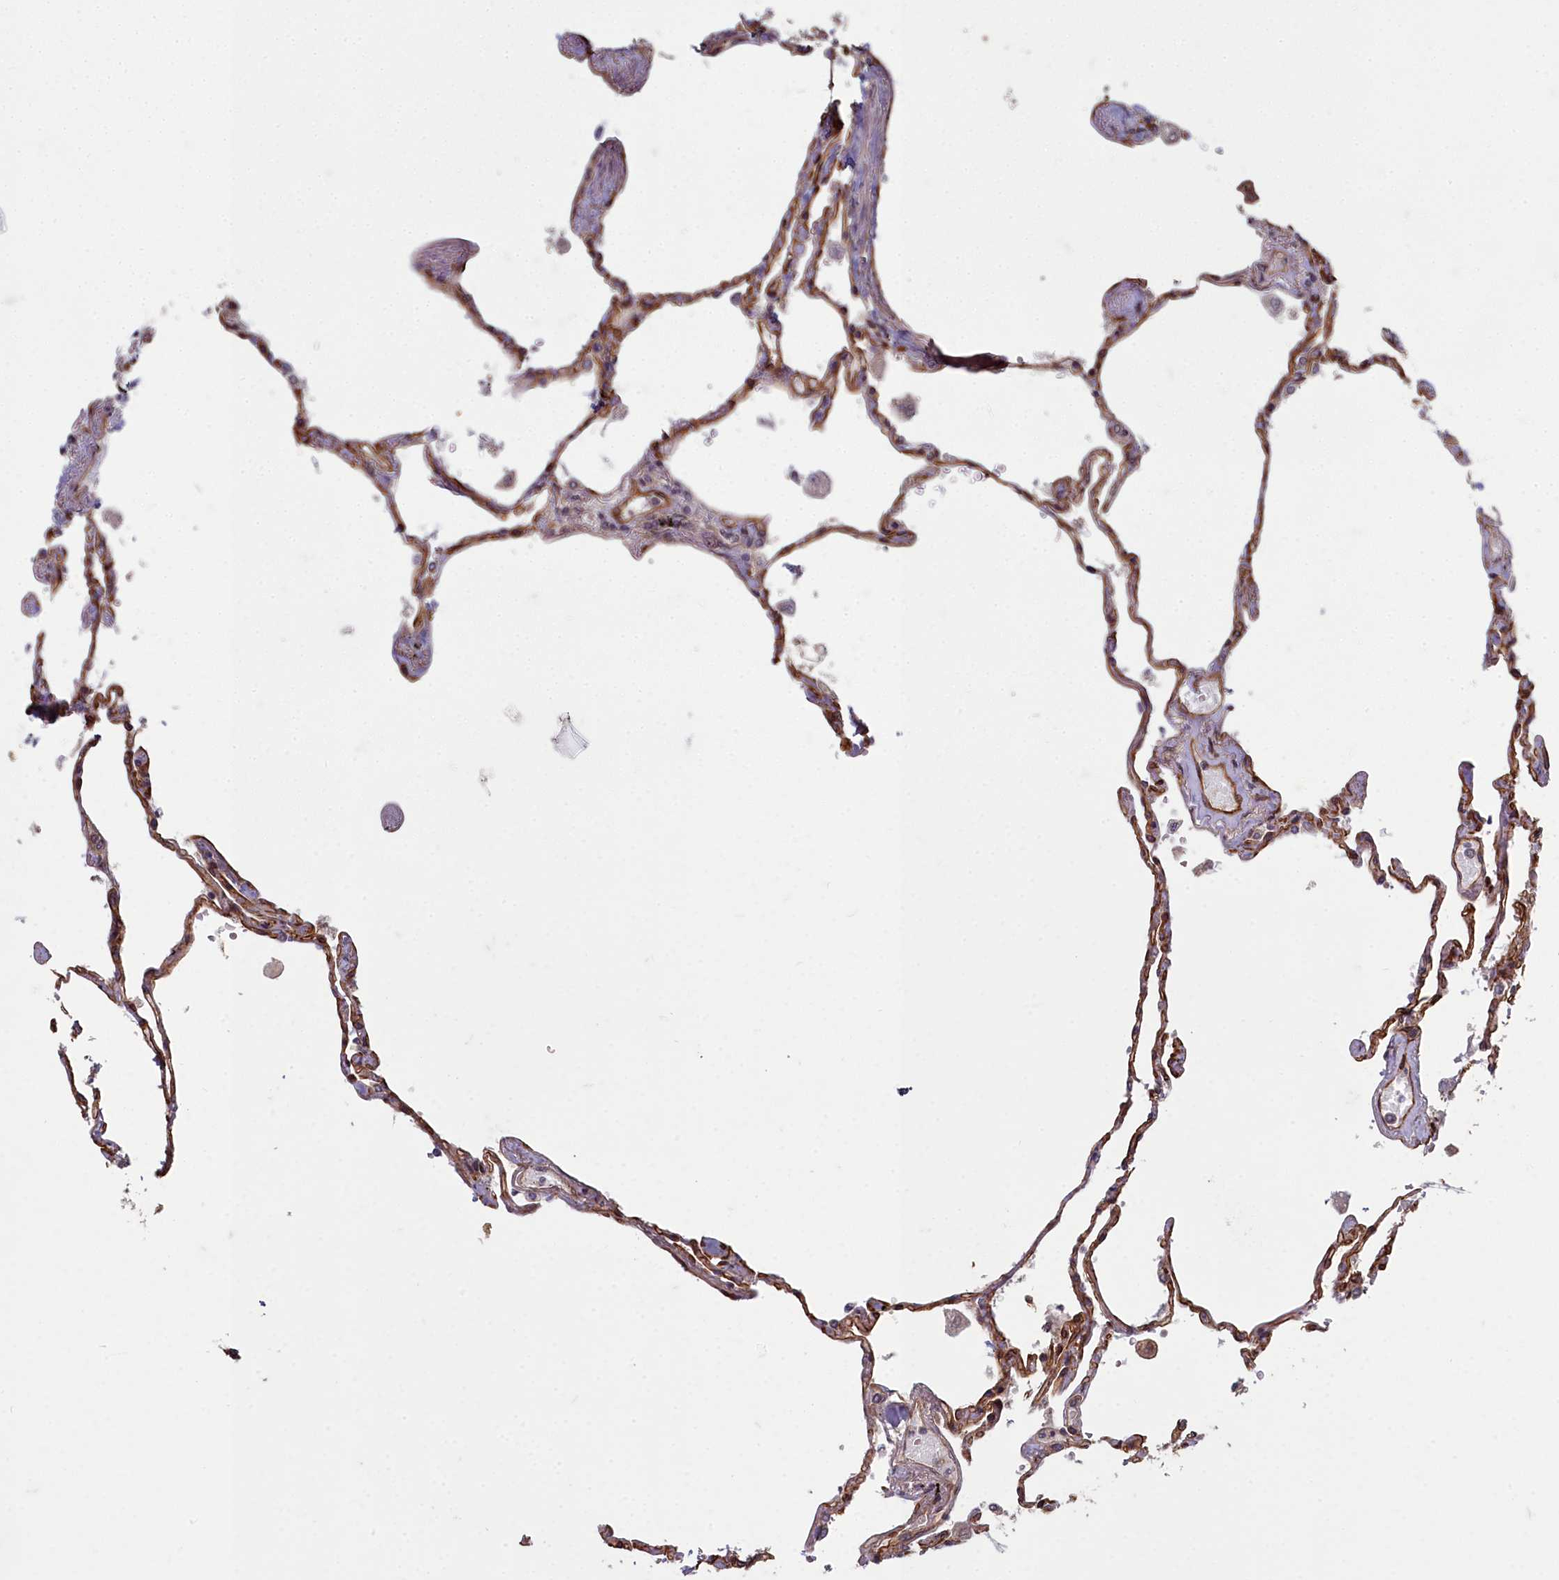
{"staining": {"intensity": "strong", "quantity": ">75%", "location": "cytoplasmic/membranous"}, "tissue": "lung", "cell_type": "Alveolar cells", "image_type": "normal", "snomed": [{"axis": "morphology", "description": "Normal tissue, NOS"}, {"axis": "topography", "description": "Lung"}], "caption": "Approximately >75% of alveolar cells in normal lung demonstrate strong cytoplasmic/membranous protein expression as visualized by brown immunohistochemical staining.", "gene": "TSPYL4", "patient": {"sex": "female", "age": 67}}